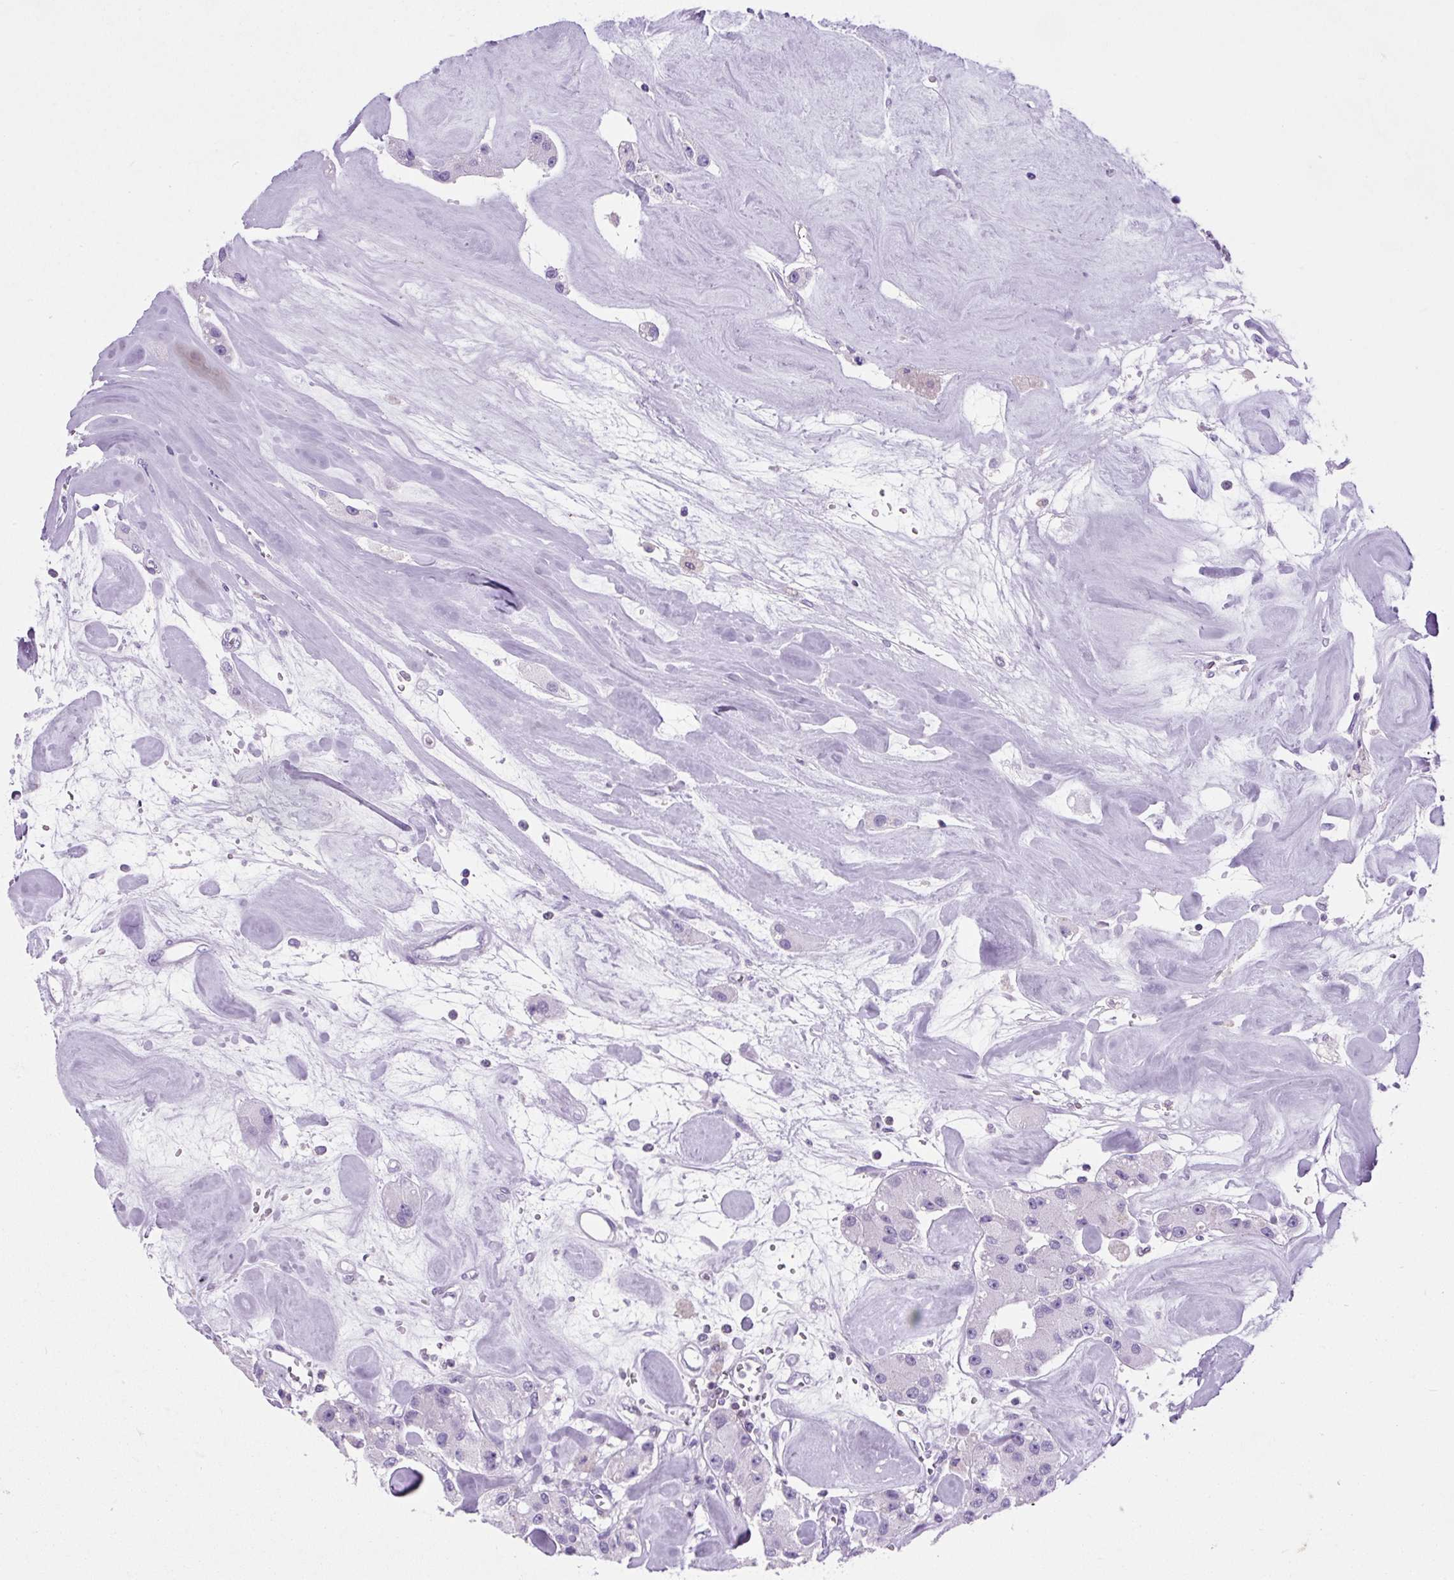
{"staining": {"intensity": "negative", "quantity": "none", "location": "none"}, "tissue": "carcinoid", "cell_type": "Tumor cells", "image_type": "cancer", "snomed": [{"axis": "morphology", "description": "Carcinoid, malignant, NOS"}, {"axis": "topography", "description": "Pancreas"}], "caption": "This is an immunohistochemistry (IHC) image of human carcinoid (malignant). There is no staining in tumor cells.", "gene": "VPREB1", "patient": {"sex": "male", "age": 41}}